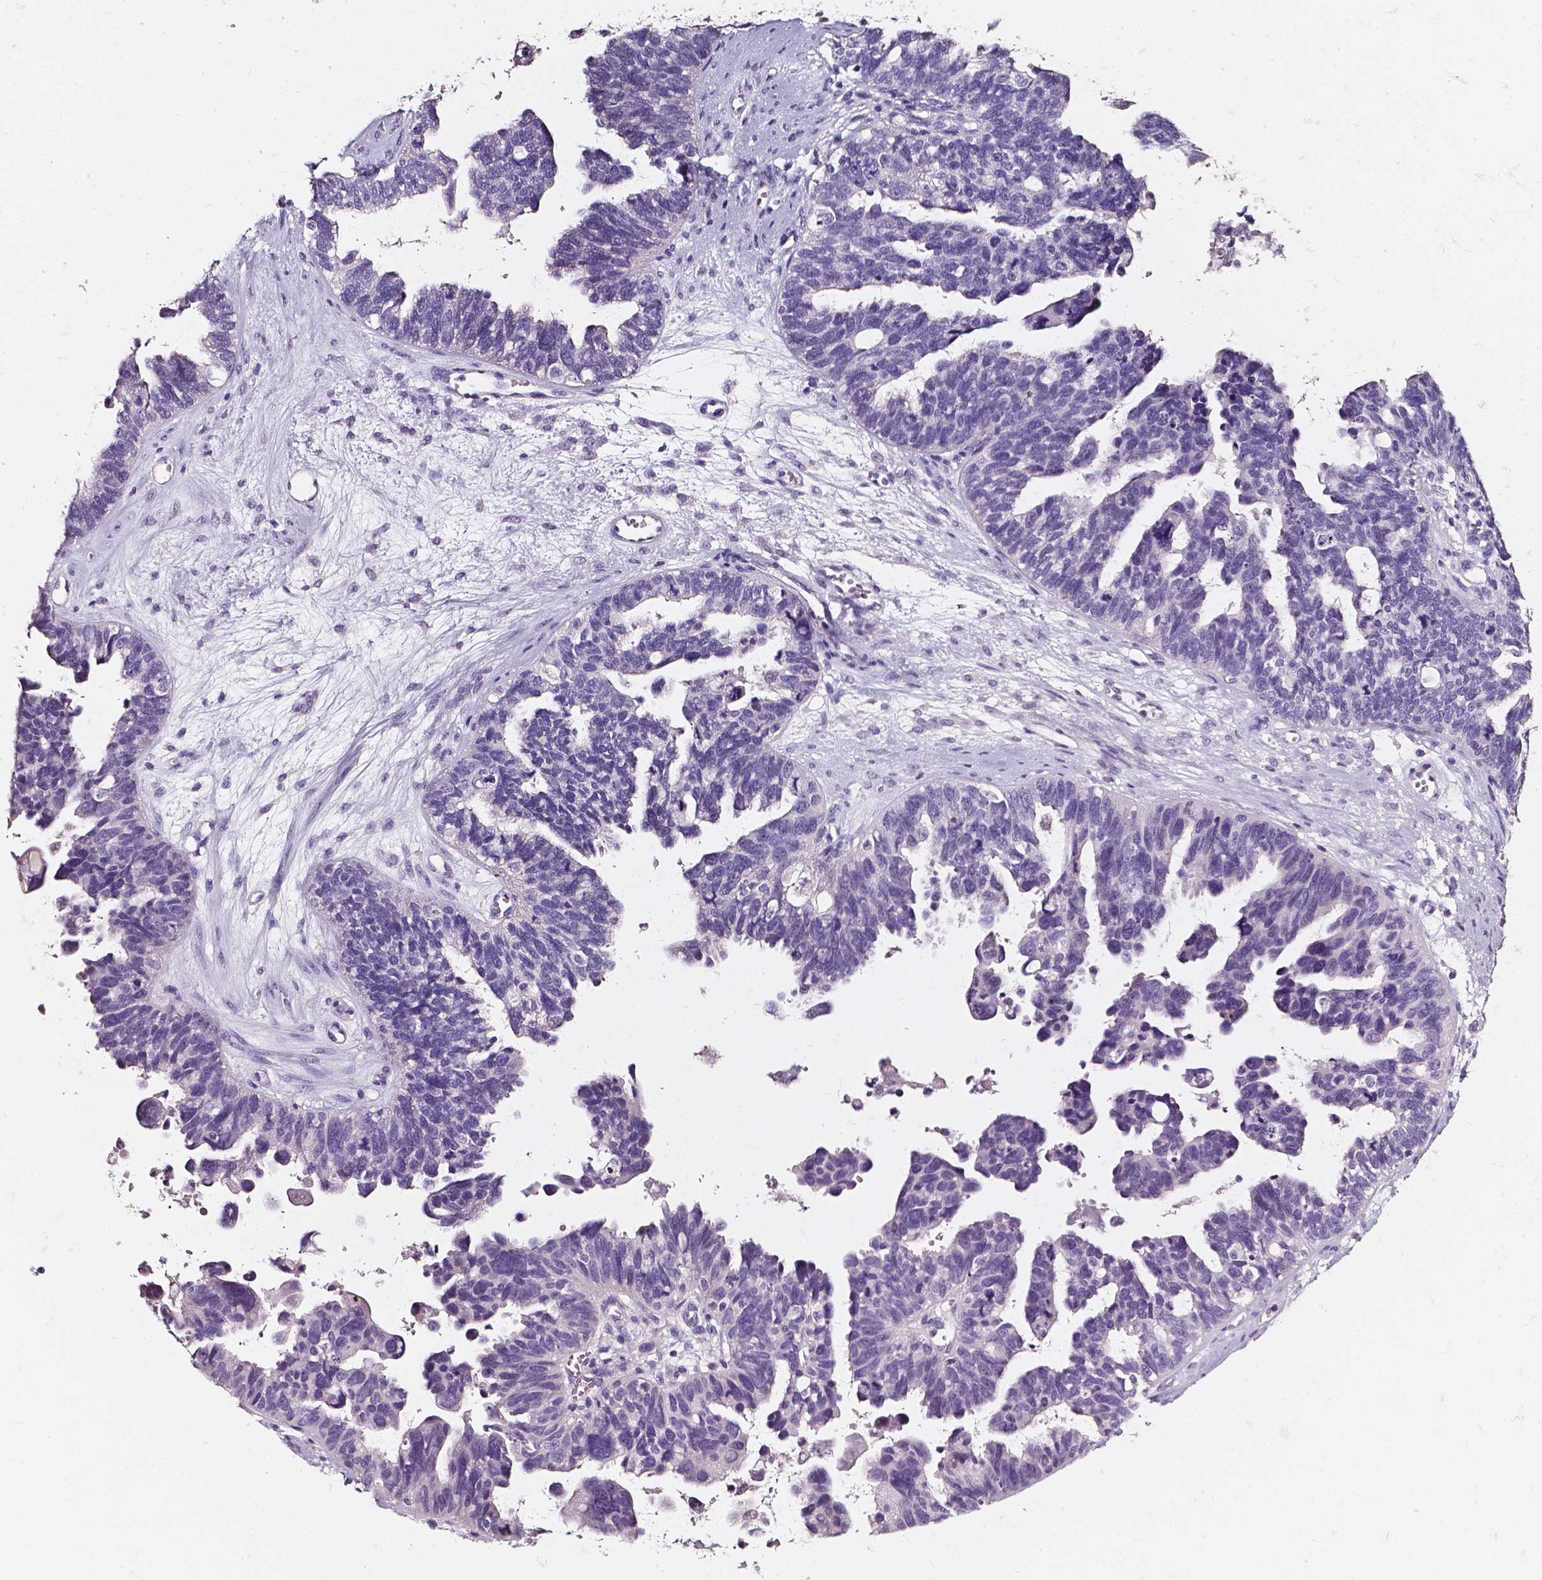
{"staining": {"intensity": "negative", "quantity": "none", "location": "none"}, "tissue": "ovarian cancer", "cell_type": "Tumor cells", "image_type": "cancer", "snomed": [{"axis": "morphology", "description": "Cystadenocarcinoma, serous, NOS"}, {"axis": "topography", "description": "Ovary"}], "caption": "Protein analysis of ovarian serous cystadenocarcinoma reveals no significant expression in tumor cells. The staining is performed using DAB brown chromogen with nuclei counter-stained in using hematoxylin.", "gene": "AKR1B10", "patient": {"sex": "female", "age": 60}}